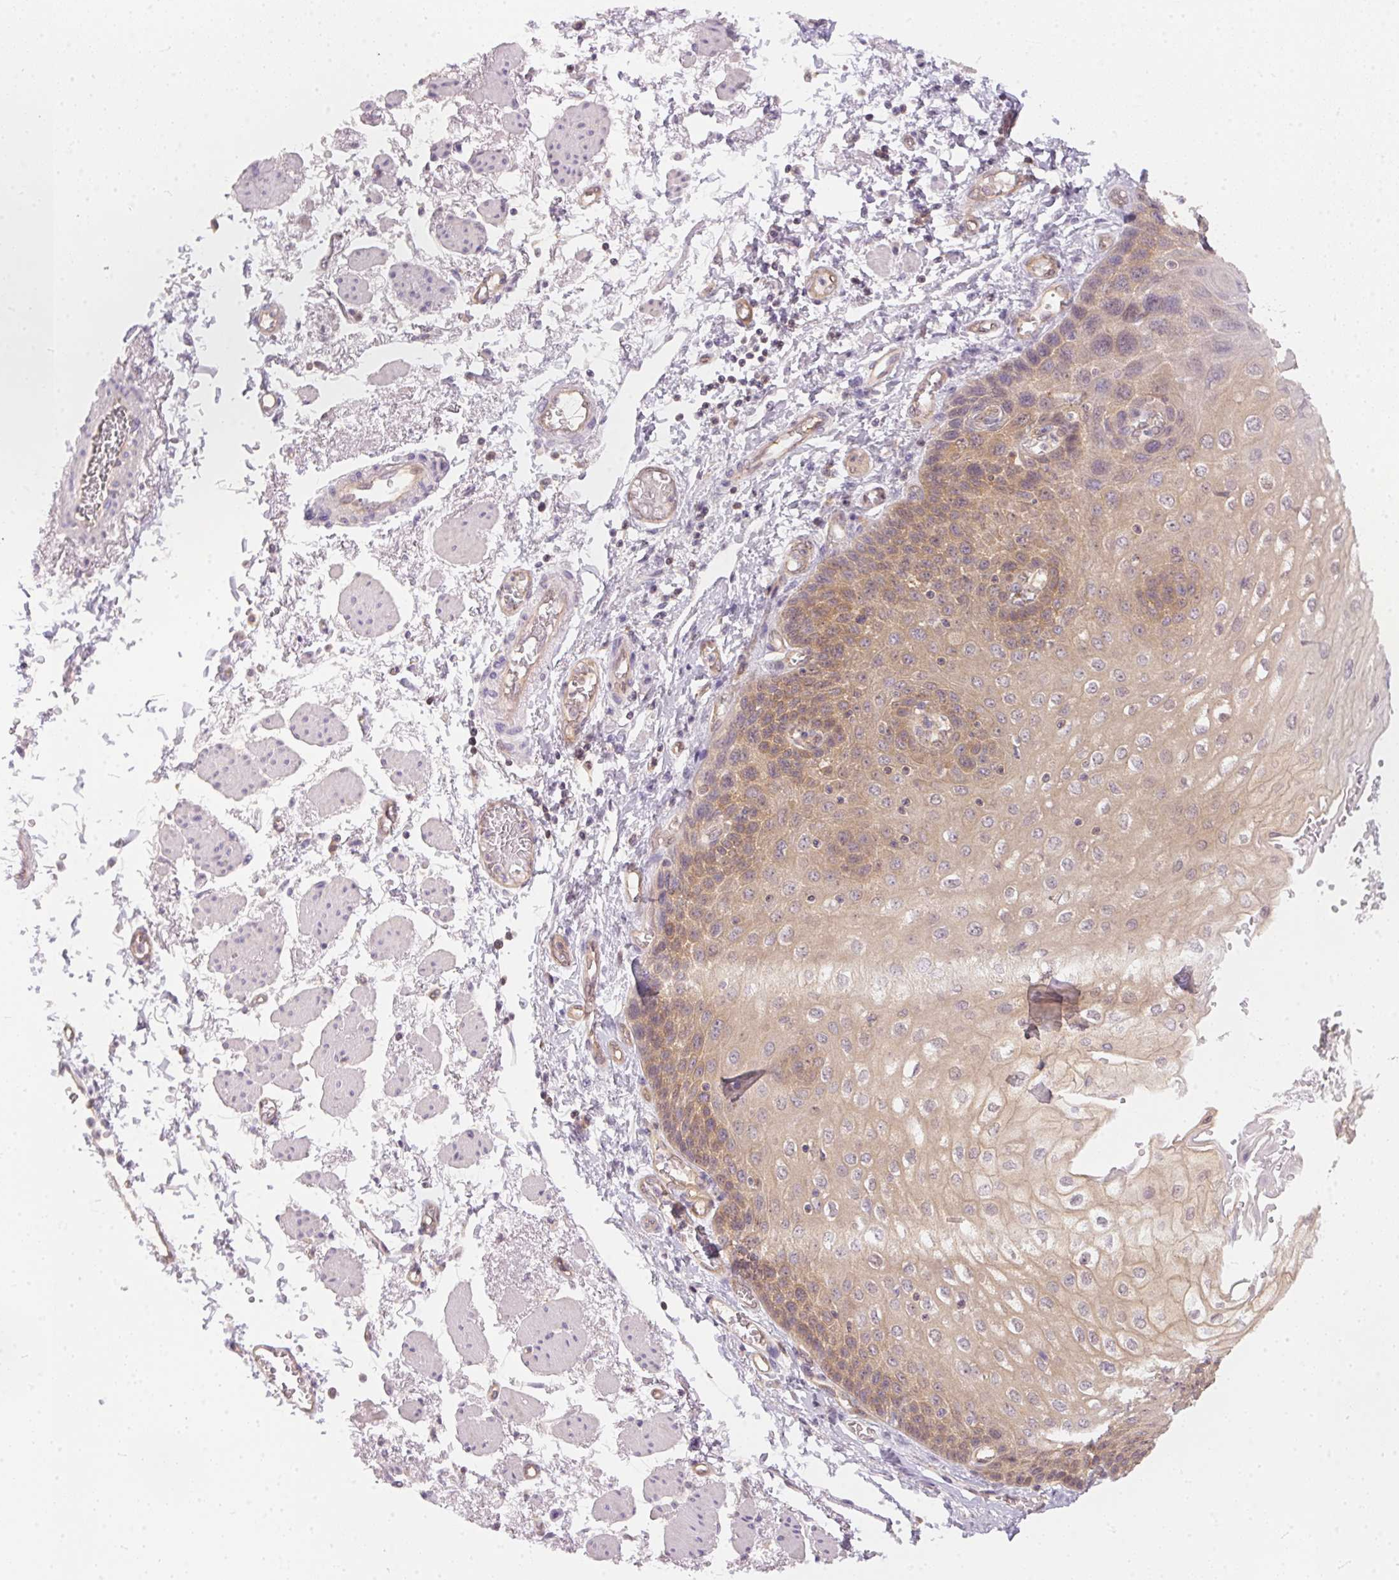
{"staining": {"intensity": "weak", "quantity": ">75%", "location": "cytoplasmic/membranous"}, "tissue": "esophagus", "cell_type": "Squamous epithelial cells", "image_type": "normal", "snomed": [{"axis": "morphology", "description": "Normal tissue, NOS"}, {"axis": "morphology", "description": "Adenocarcinoma, NOS"}, {"axis": "topography", "description": "Esophagus"}], "caption": "Immunohistochemistry (IHC) of unremarkable human esophagus displays low levels of weak cytoplasmic/membranous expression in approximately >75% of squamous epithelial cells. The staining is performed using DAB (3,3'-diaminobenzidine) brown chromogen to label protein expression. The nuclei are counter-stained blue using hematoxylin.", "gene": "BLMH", "patient": {"sex": "male", "age": 81}}